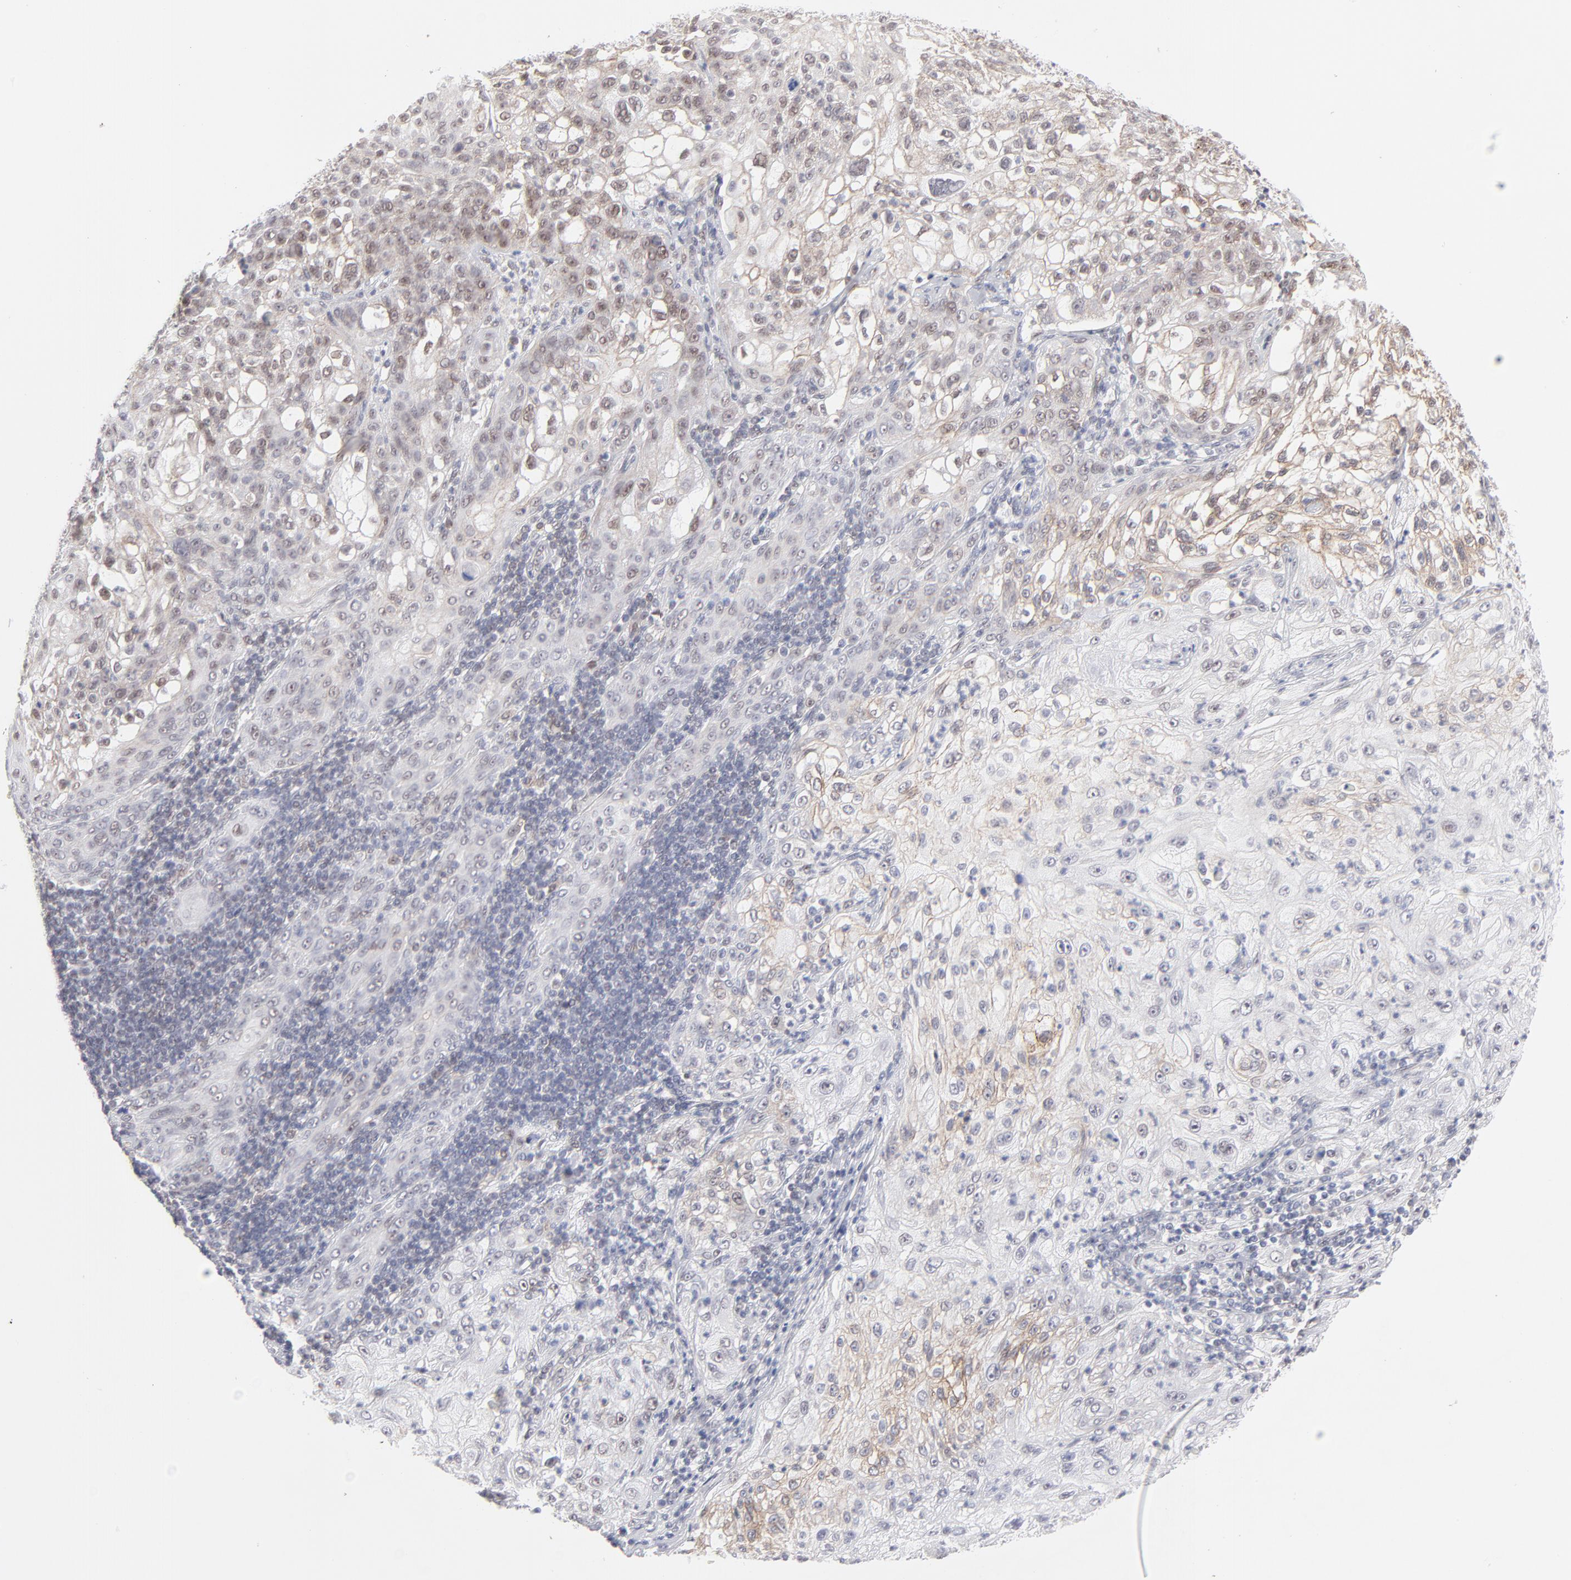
{"staining": {"intensity": "weak", "quantity": "25%-75%", "location": "cytoplasmic/membranous"}, "tissue": "lung cancer", "cell_type": "Tumor cells", "image_type": "cancer", "snomed": [{"axis": "morphology", "description": "Inflammation, NOS"}, {"axis": "morphology", "description": "Squamous cell carcinoma, NOS"}, {"axis": "topography", "description": "Lymph node"}, {"axis": "topography", "description": "Soft tissue"}, {"axis": "topography", "description": "Lung"}], "caption": "Immunohistochemistry (IHC) of lung cancer demonstrates low levels of weak cytoplasmic/membranous staining in about 25%-75% of tumor cells.", "gene": "NBN", "patient": {"sex": "male", "age": 66}}